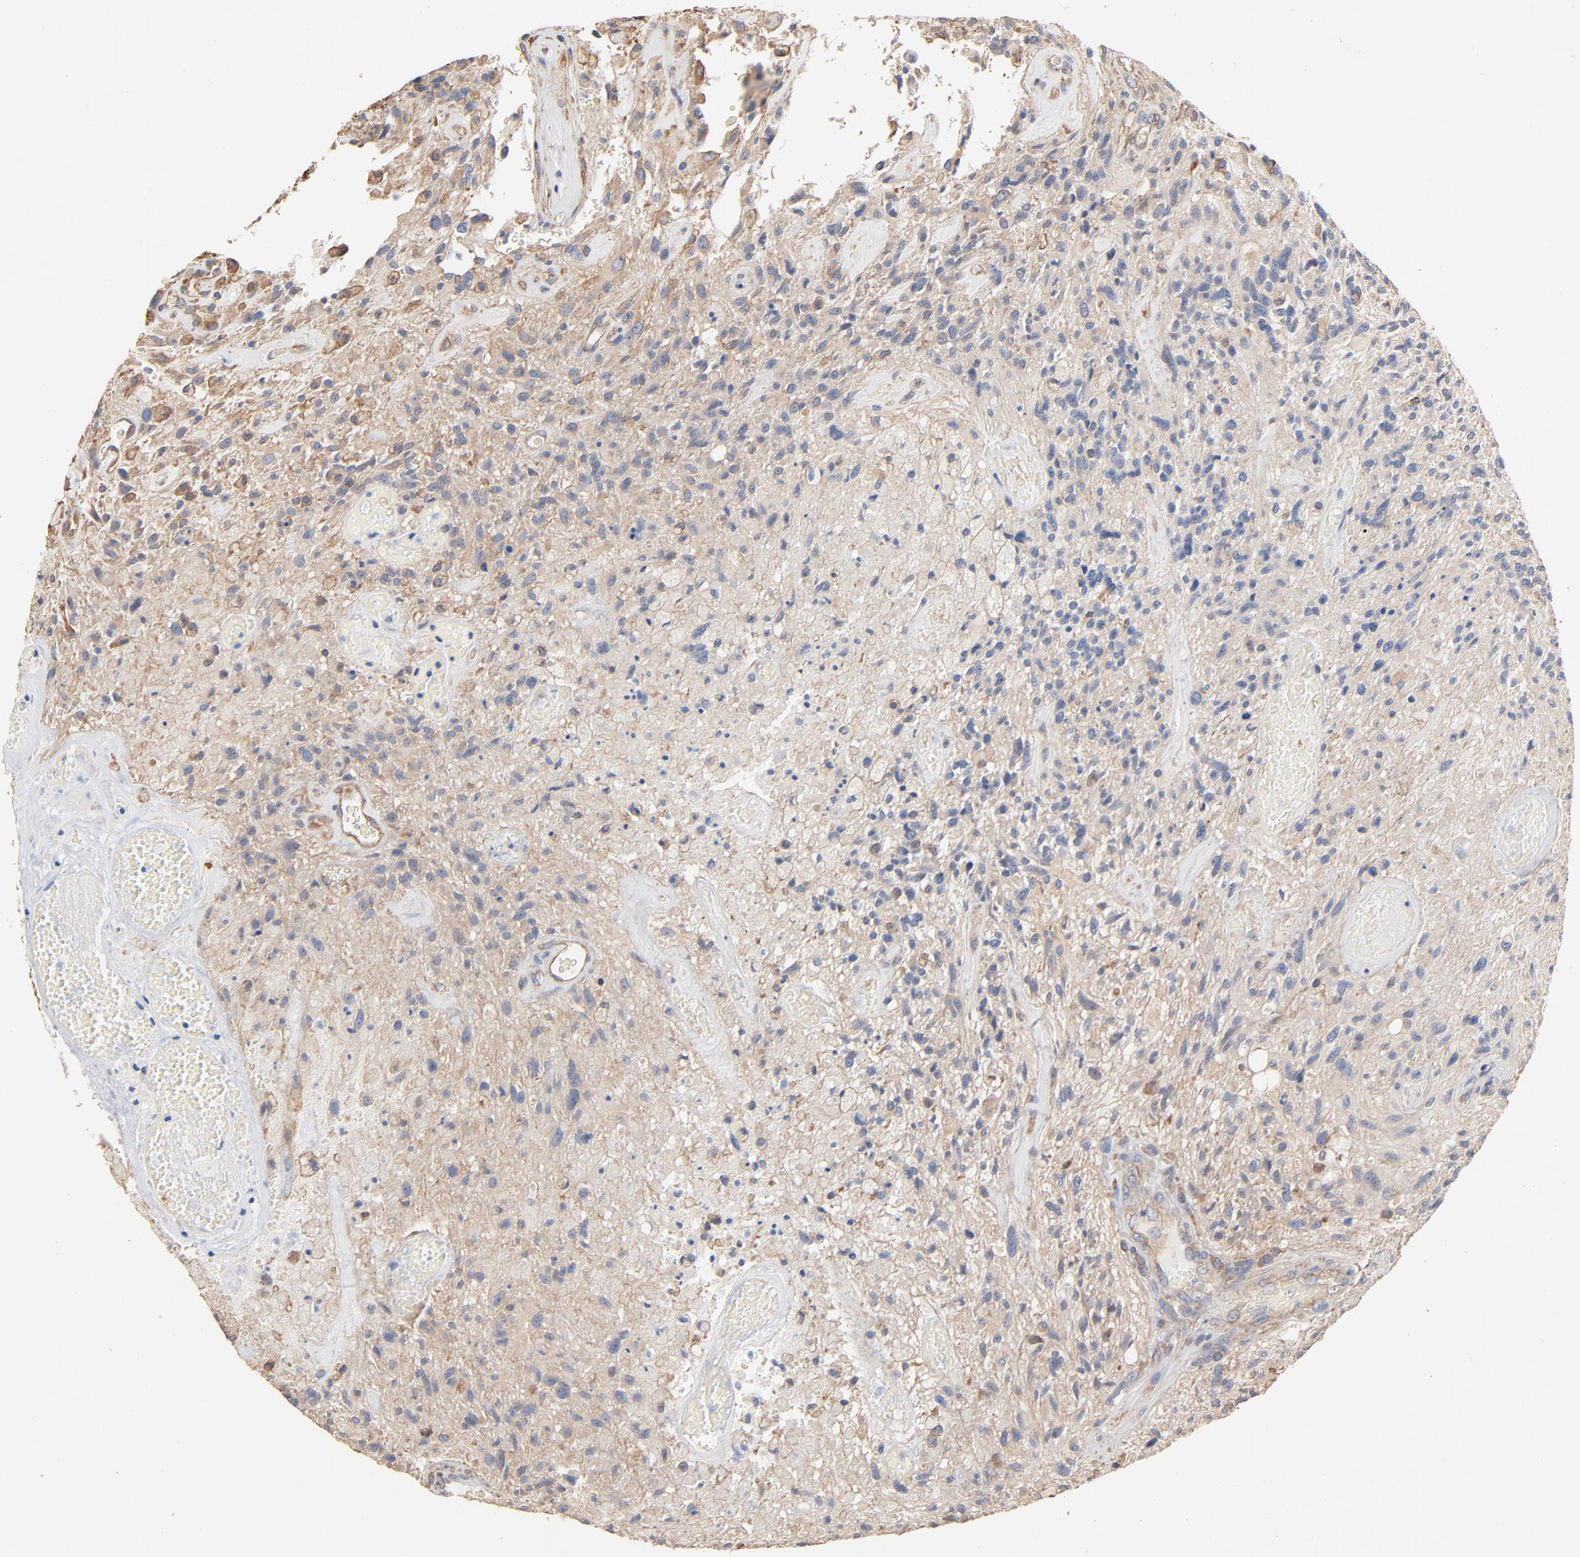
{"staining": {"intensity": "negative", "quantity": "none", "location": "none"}, "tissue": "glioma", "cell_type": "Tumor cells", "image_type": "cancer", "snomed": [{"axis": "morphology", "description": "Normal tissue, NOS"}, {"axis": "morphology", "description": "Glioma, malignant, High grade"}, {"axis": "topography", "description": "Cerebral cortex"}], "caption": "Malignant glioma (high-grade) was stained to show a protein in brown. There is no significant expression in tumor cells.", "gene": "ABCD4", "patient": {"sex": "male", "age": 75}}